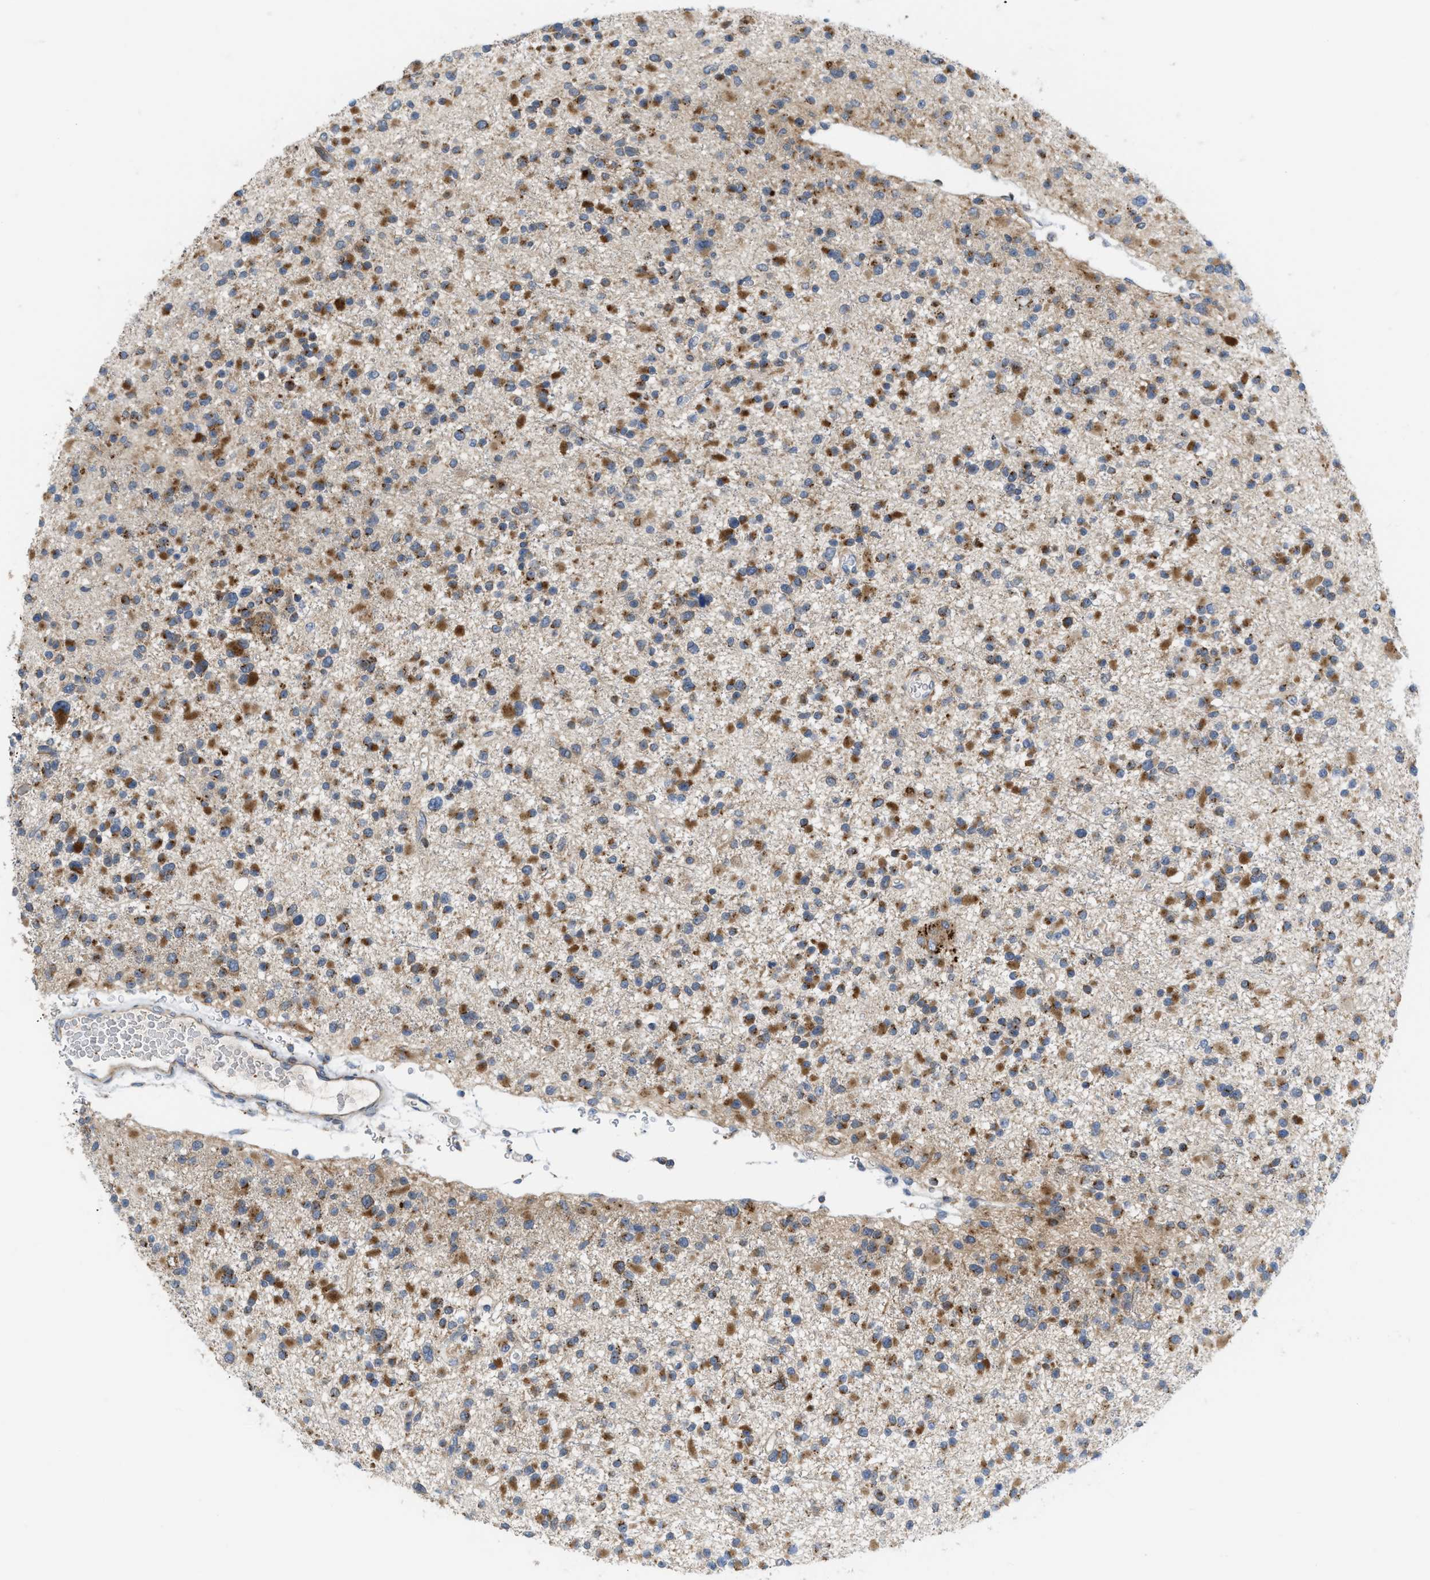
{"staining": {"intensity": "moderate", "quantity": ">75%", "location": "cytoplasmic/membranous"}, "tissue": "glioma", "cell_type": "Tumor cells", "image_type": "cancer", "snomed": [{"axis": "morphology", "description": "Glioma, malignant, Low grade"}, {"axis": "topography", "description": "Brain"}], "caption": "IHC image of human malignant low-grade glioma stained for a protein (brown), which demonstrates medium levels of moderate cytoplasmic/membranous expression in approximately >75% of tumor cells.", "gene": "DIPK1A", "patient": {"sex": "female", "age": 22}}